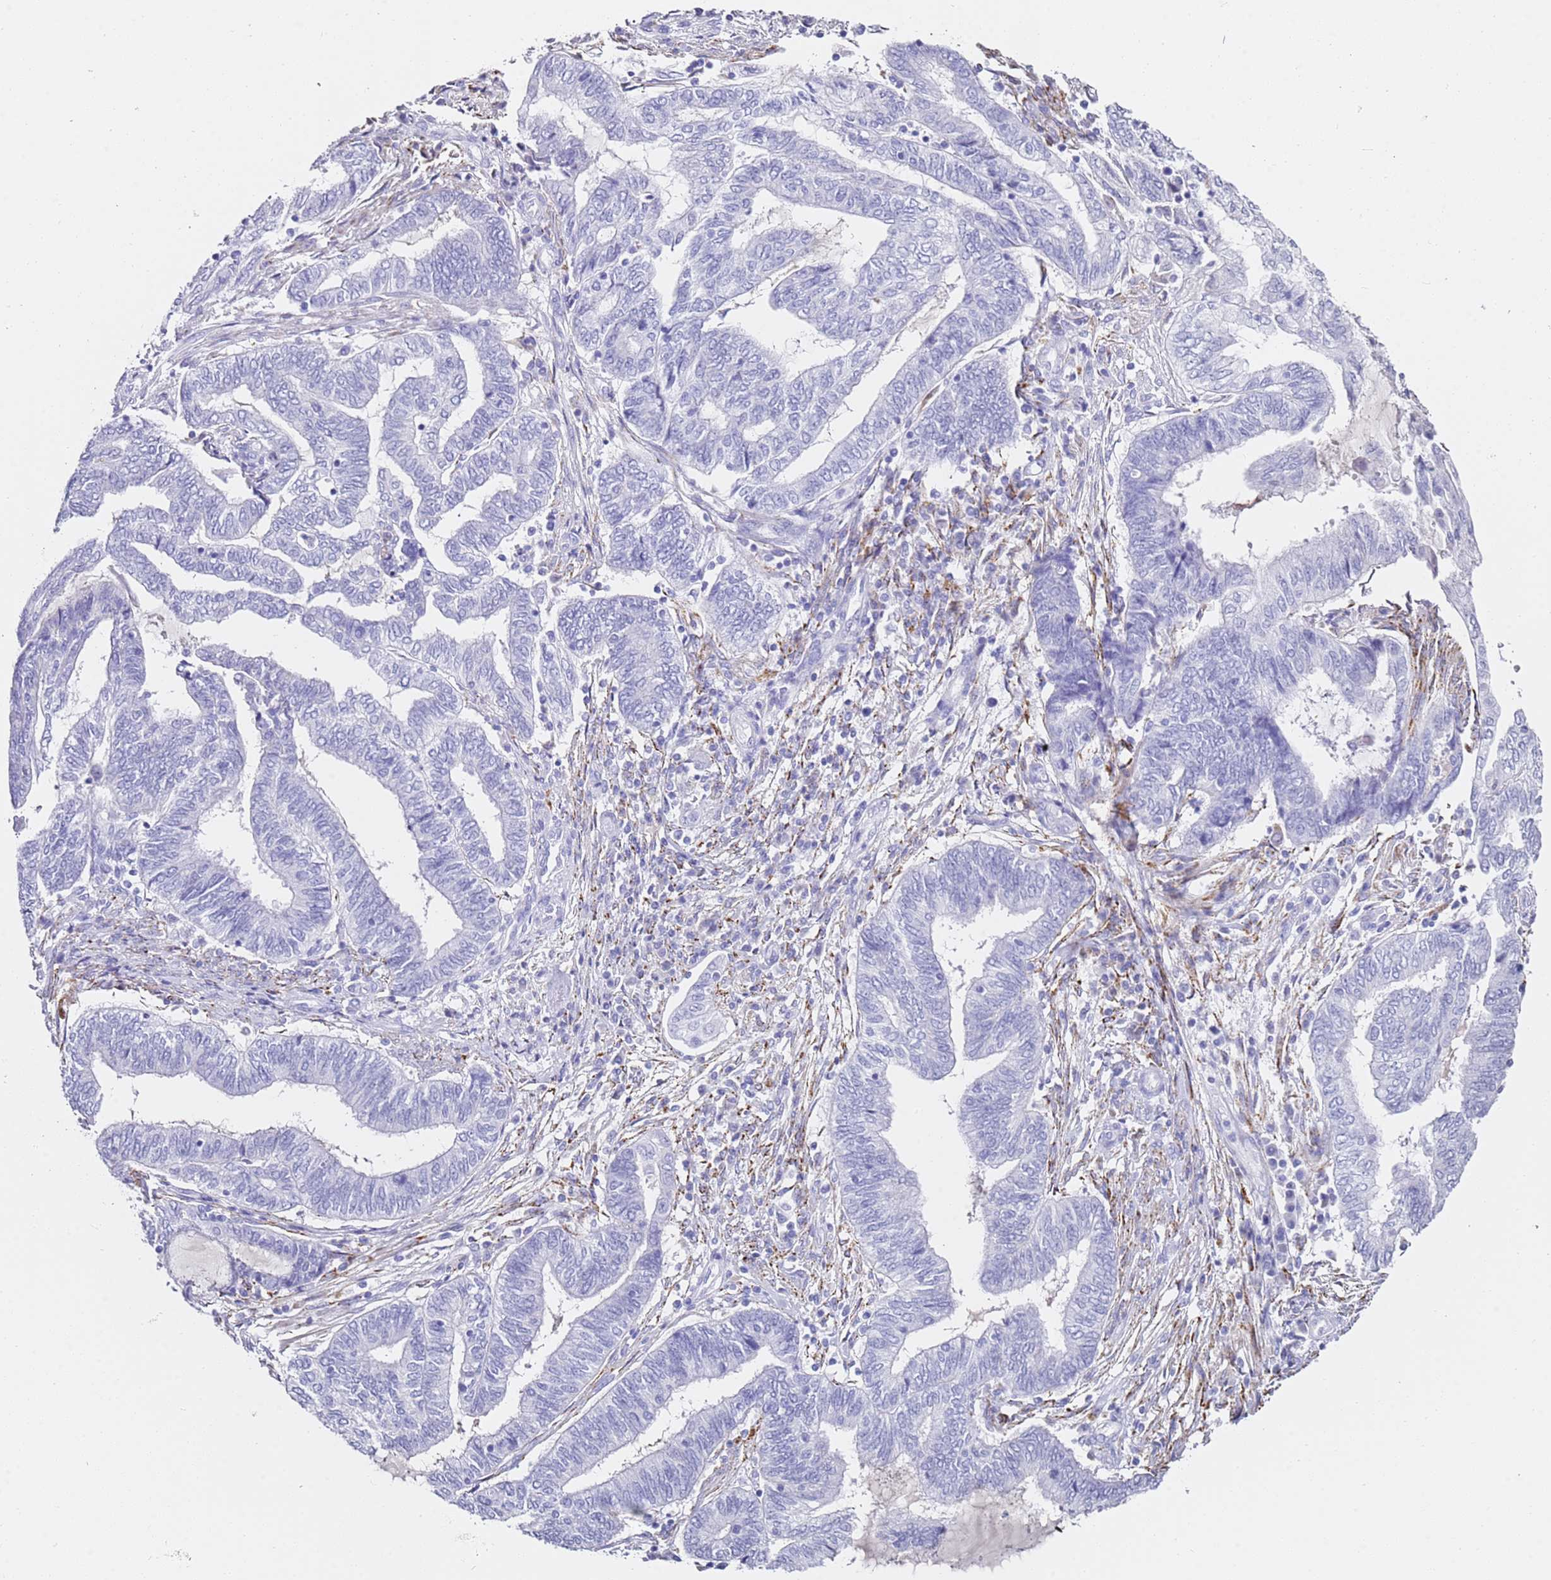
{"staining": {"intensity": "negative", "quantity": "none", "location": "none"}, "tissue": "endometrial cancer", "cell_type": "Tumor cells", "image_type": "cancer", "snomed": [{"axis": "morphology", "description": "Adenocarcinoma, NOS"}, {"axis": "topography", "description": "Uterus"}, {"axis": "topography", "description": "Endometrium"}], "caption": "This is a micrograph of immunohistochemistry staining of endometrial cancer (adenocarcinoma), which shows no staining in tumor cells. (Stains: DAB IHC with hematoxylin counter stain, Microscopy: brightfield microscopy at high magnification).", "gene": "PTBP2", "patient": {"sex": "female", "age": 70}}